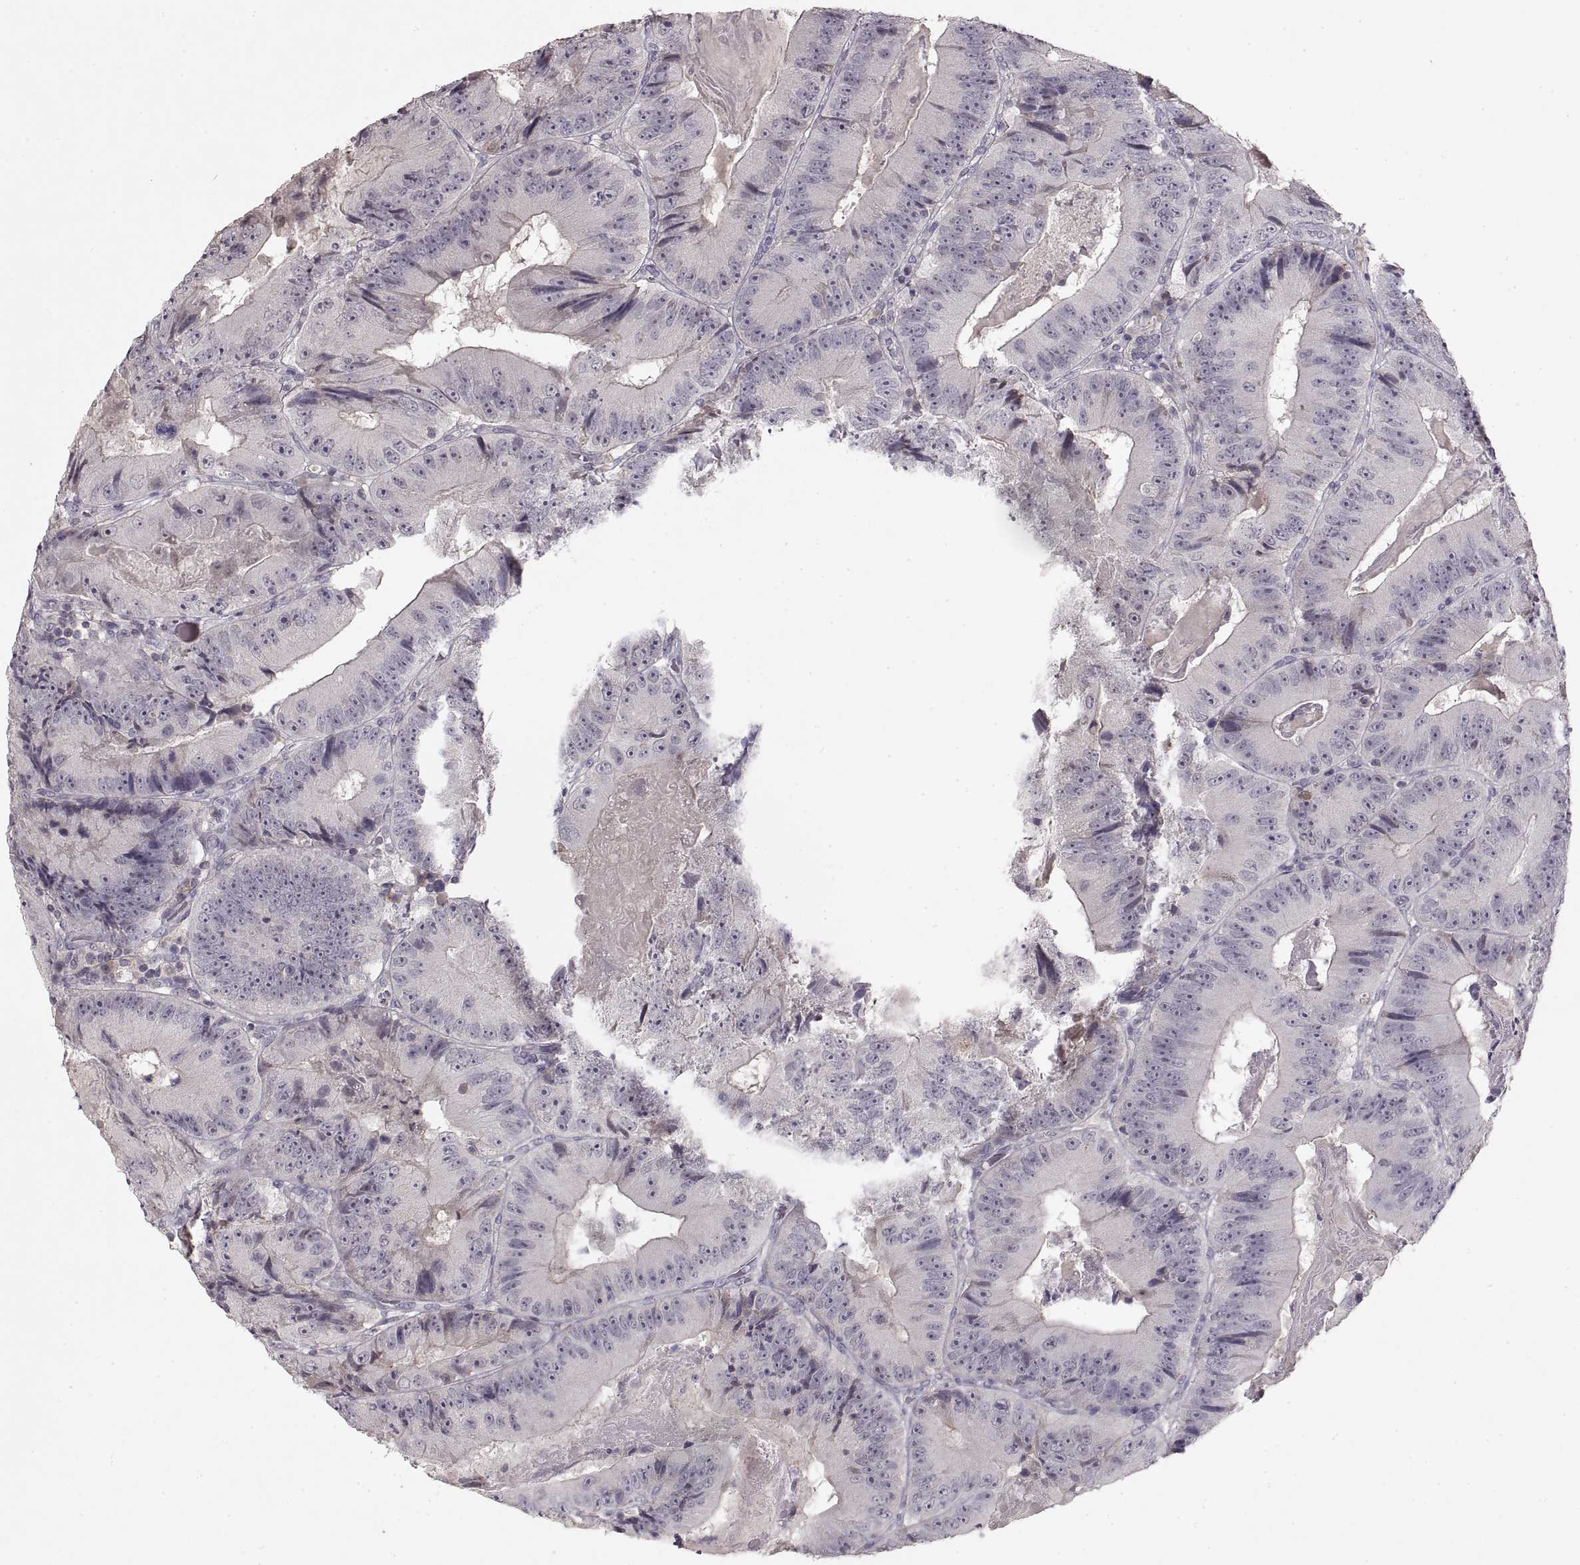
{"staining": {"intensity": "negative", "quantity": "none", "location": "none"}, "tissue": "colorectal cancer", "cell_type": "Tumor cells", "image_type": "cancer", "snomed": [{"axis": "morphology", "description": "Adenocarcinoma, NOS"}, {"axis": "topography", "description": "Colon"}], "caption": "The histopathology image exhibits no staining of tumor cells in colorectal cancer. (Stains: DAB (3,3'-diaminobenzidine) immunohistochemistry with hematoxylin counter stain, Microscopy: brightfield microscopy at high magnification).", "gene": "ADAM11", "patient": {"sex": "female", "age": 86}}